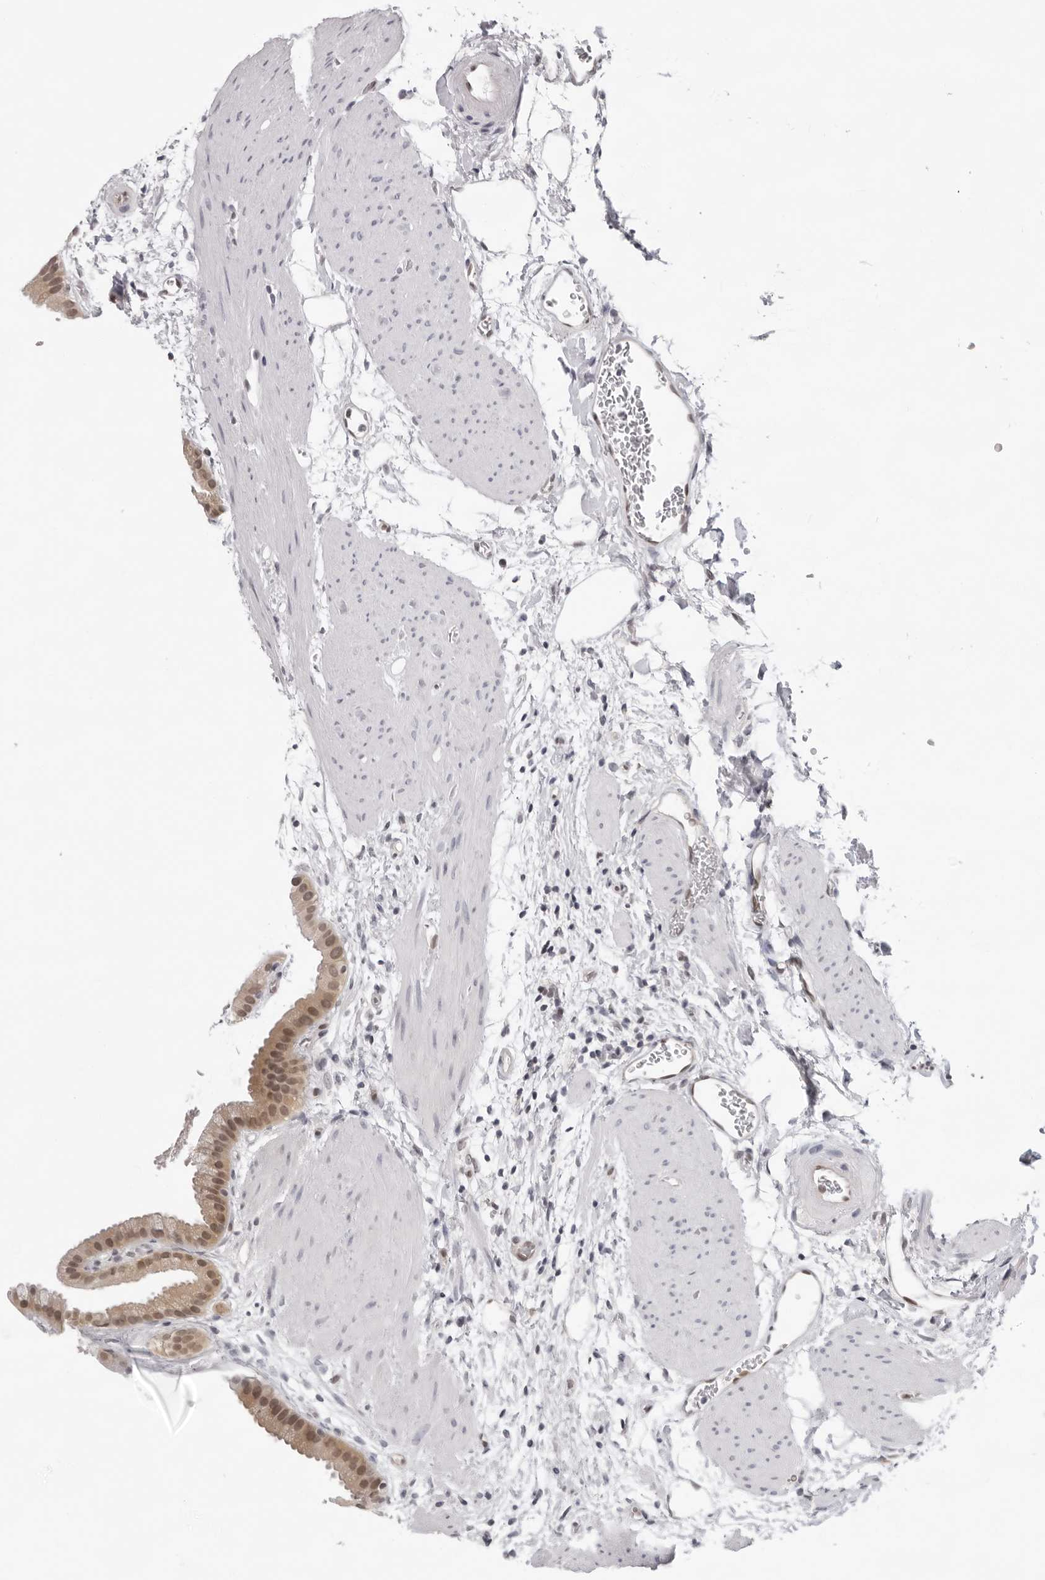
{"staining": {"intensity": "moderate", "quantity": ">75%", "location": "cytoplasmic/membranous"}, "tissue": "gallbladder", "cell_type": "Glandular cells", "image_type": "normal", "snomed": [{"axis": "morphology", "description": "Normal tissue, NOS"}, {"axis": "topography", "description": "Gallbladder"}], "caption": "Normal gallbladder exhibits moderate cytoplasmic/membranous expression in approximately >75% of glandular cells, visualized by immunohistochemistry.", "gene": "CASP7", "patient": {"sex": "female", "age": 64}}